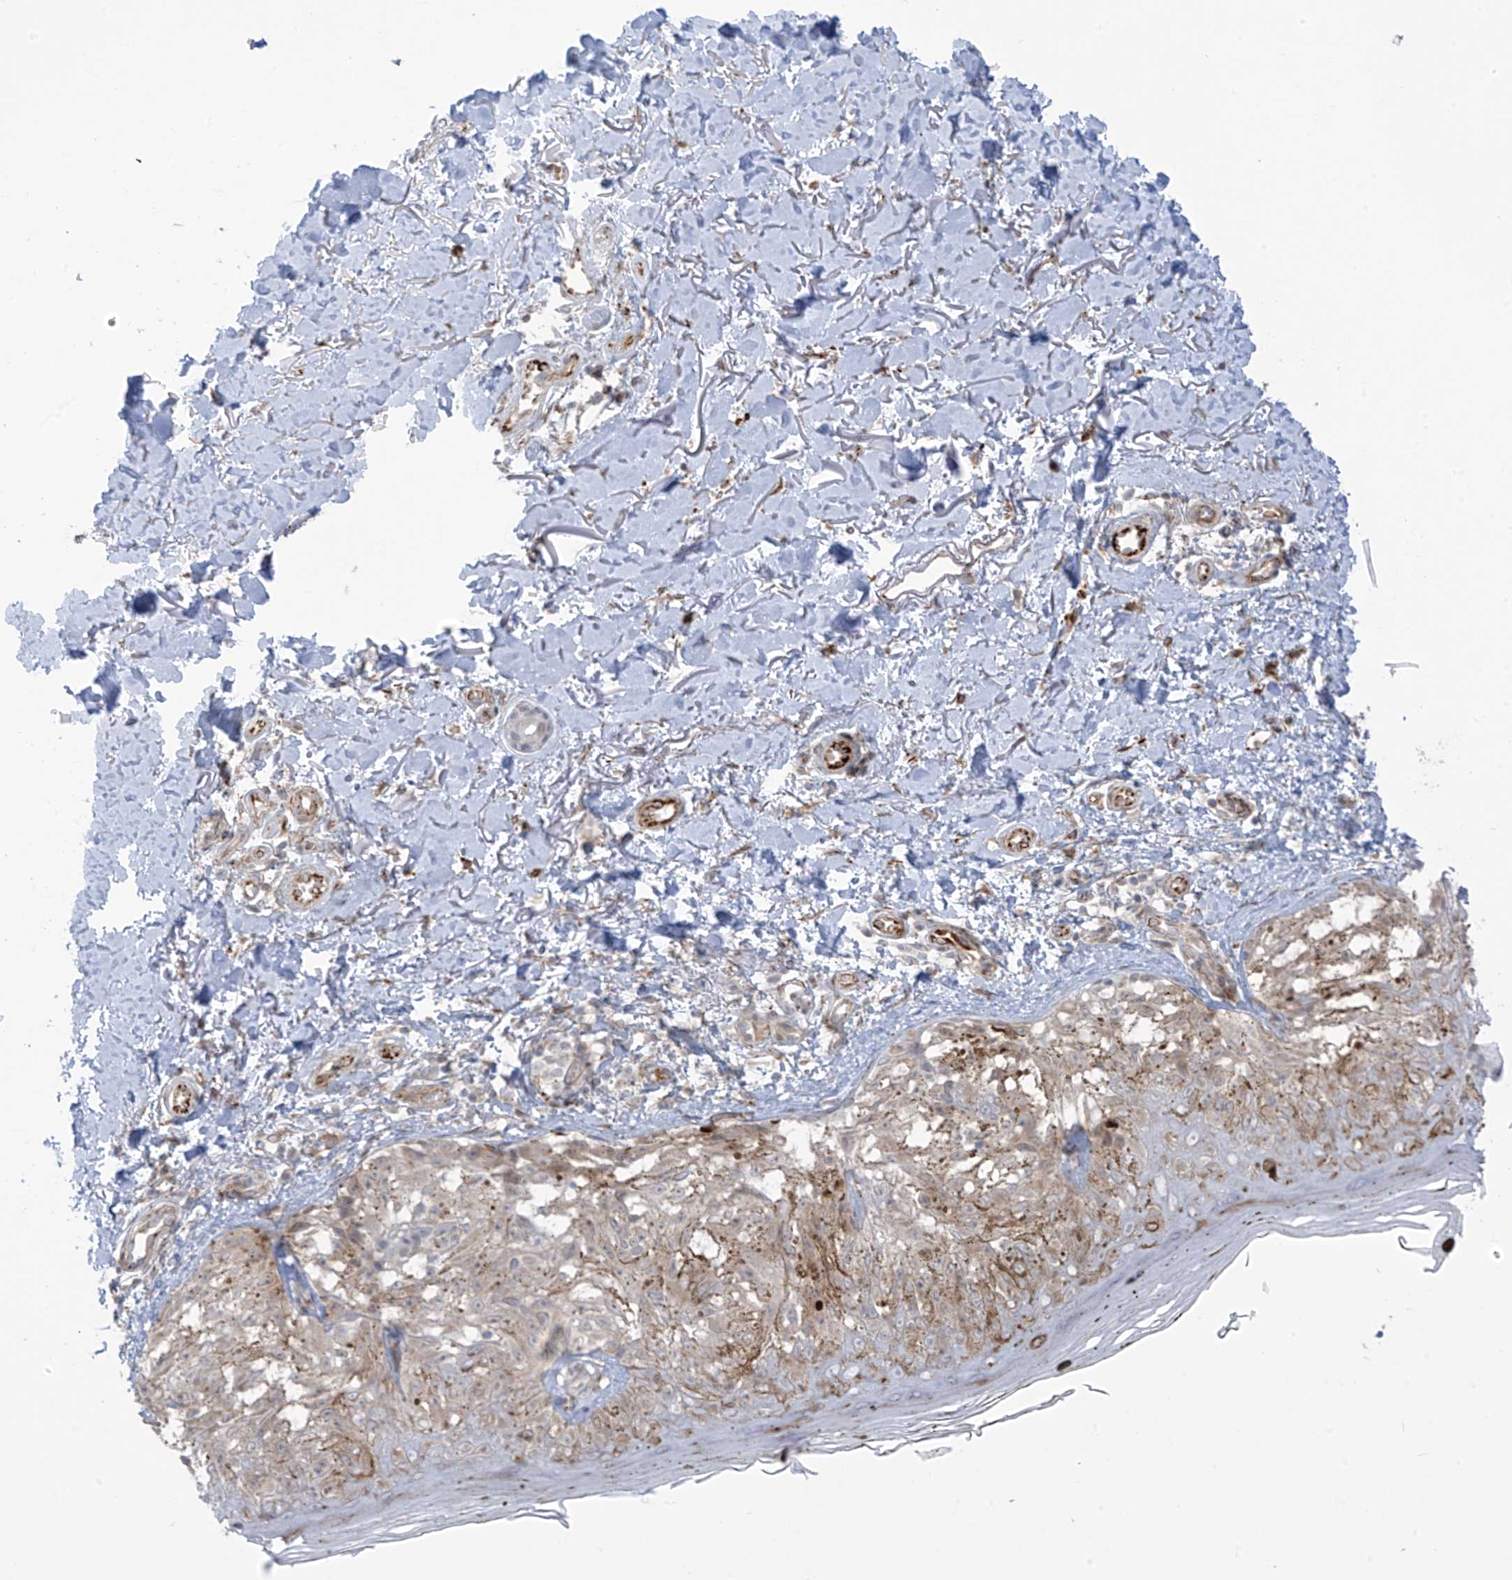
{"staining": {"intensity": "moderate", "quantity": "25%-75%", "location": "cytoplasmic/membranous"}, "tissue": "melanoma", "cell_type": "Tumor cells", "image_type": "cancer", "snomed": [{"axis": "morphology", "description": "Malignant melanoma, NOS"}, {"axis": "topography", "description": "Skin"}], "caption": "Melanoma was stained to show a protein in brown. There is medium levels of moderate cytoplasmic/membranous staining in approximately 25%-75% of tumor cells.", "gene": "HS6ST2", "patient": {"sex": "female", "age": 50}}